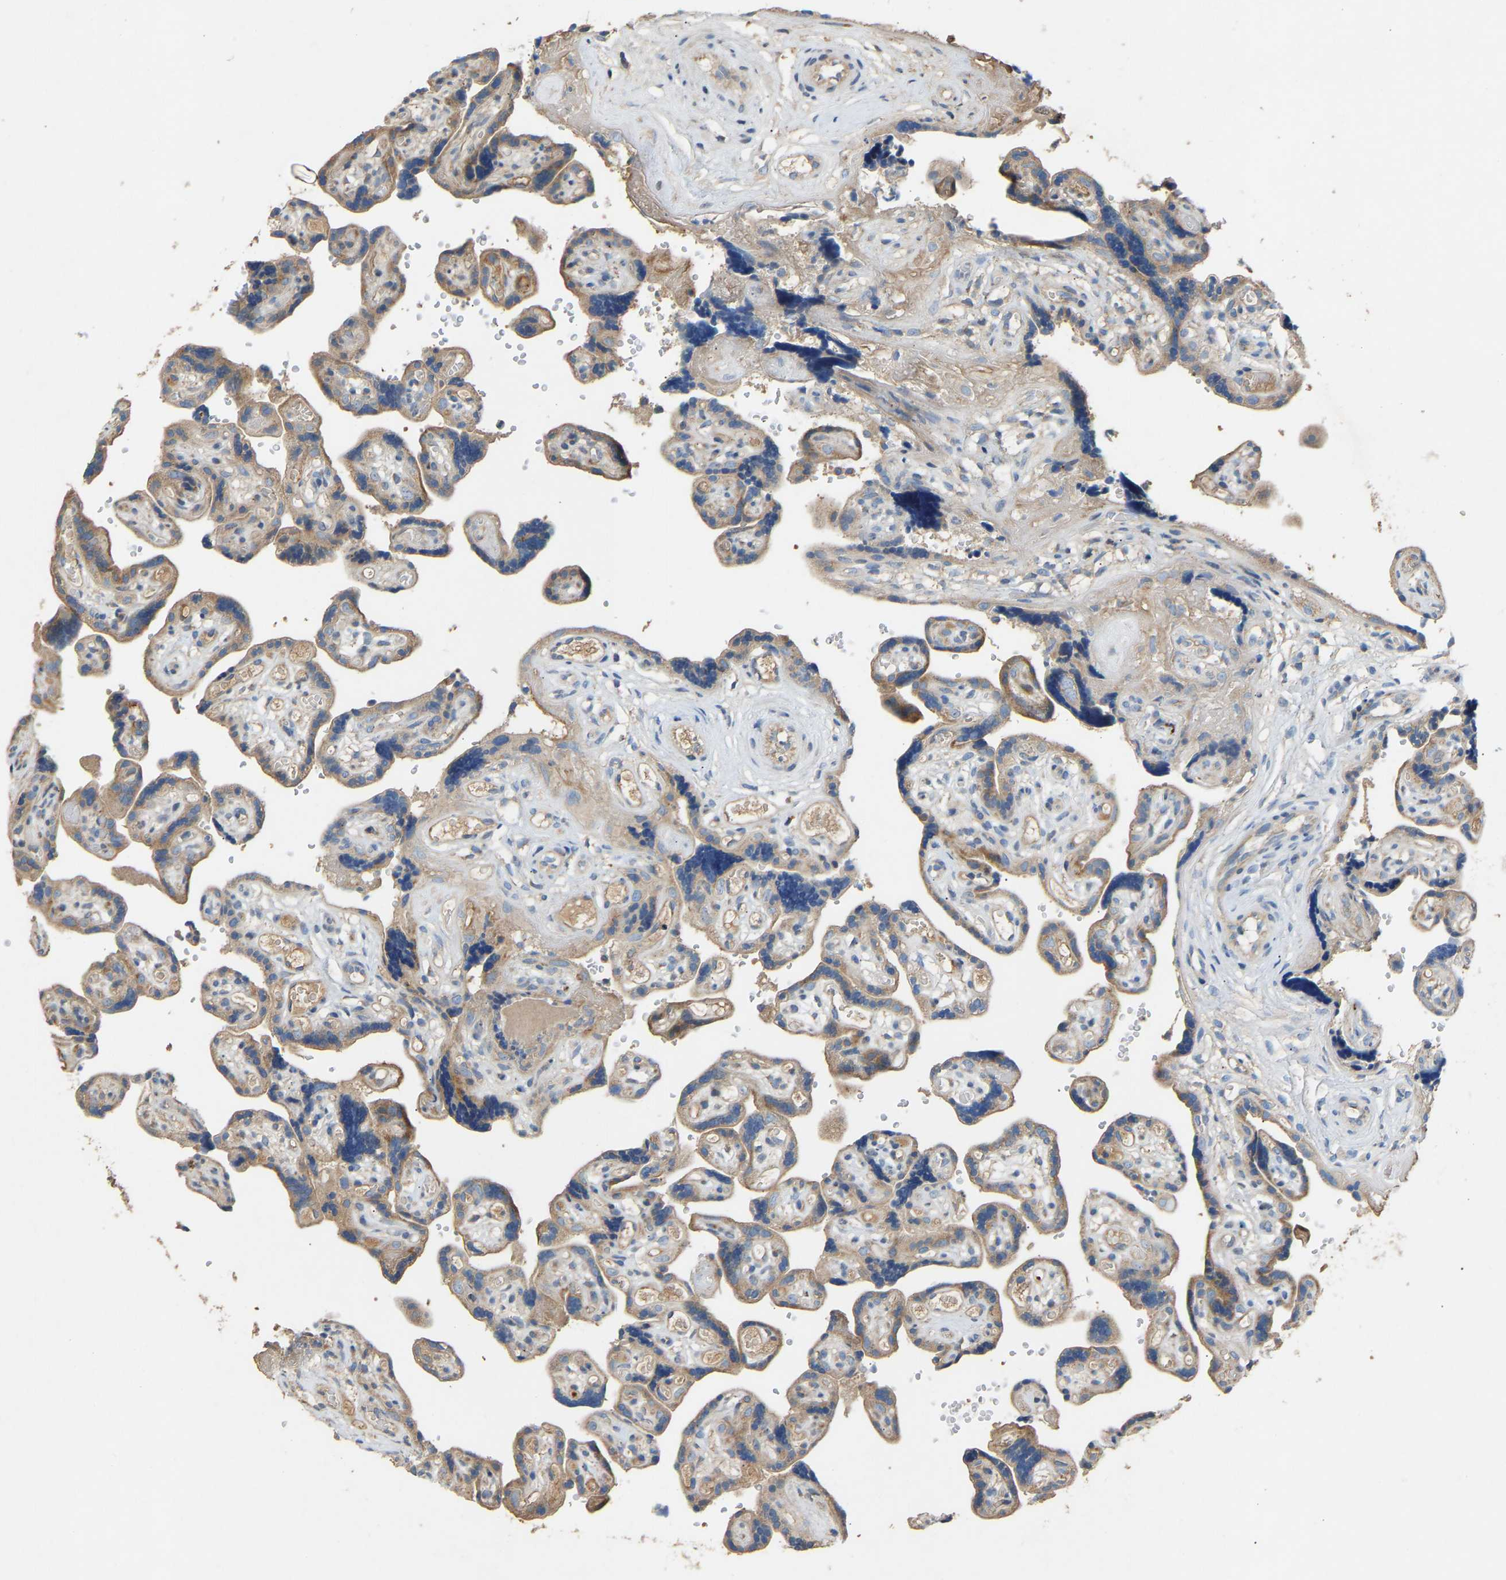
{"staining": {"intensity": "moderate", "quantity": "<25%", "location": "cytoplasmic/membranous"}, "tissue": "placenta", "cell_type": "Decidual cells", "image_type": "normal", "snomed": [{"axis": "morphology", "description": "Normal tissue, NOS"}, {"axis": "topography", "description": "Placenta"}], "caption": "Moderate cytoplasmic/membranous positivity for a protein is appreciated in approximately <25% of decidual cells of normal placenta using IHC.", "gene": "RGP1", "patient": {"sex": "female", "age": 30}}